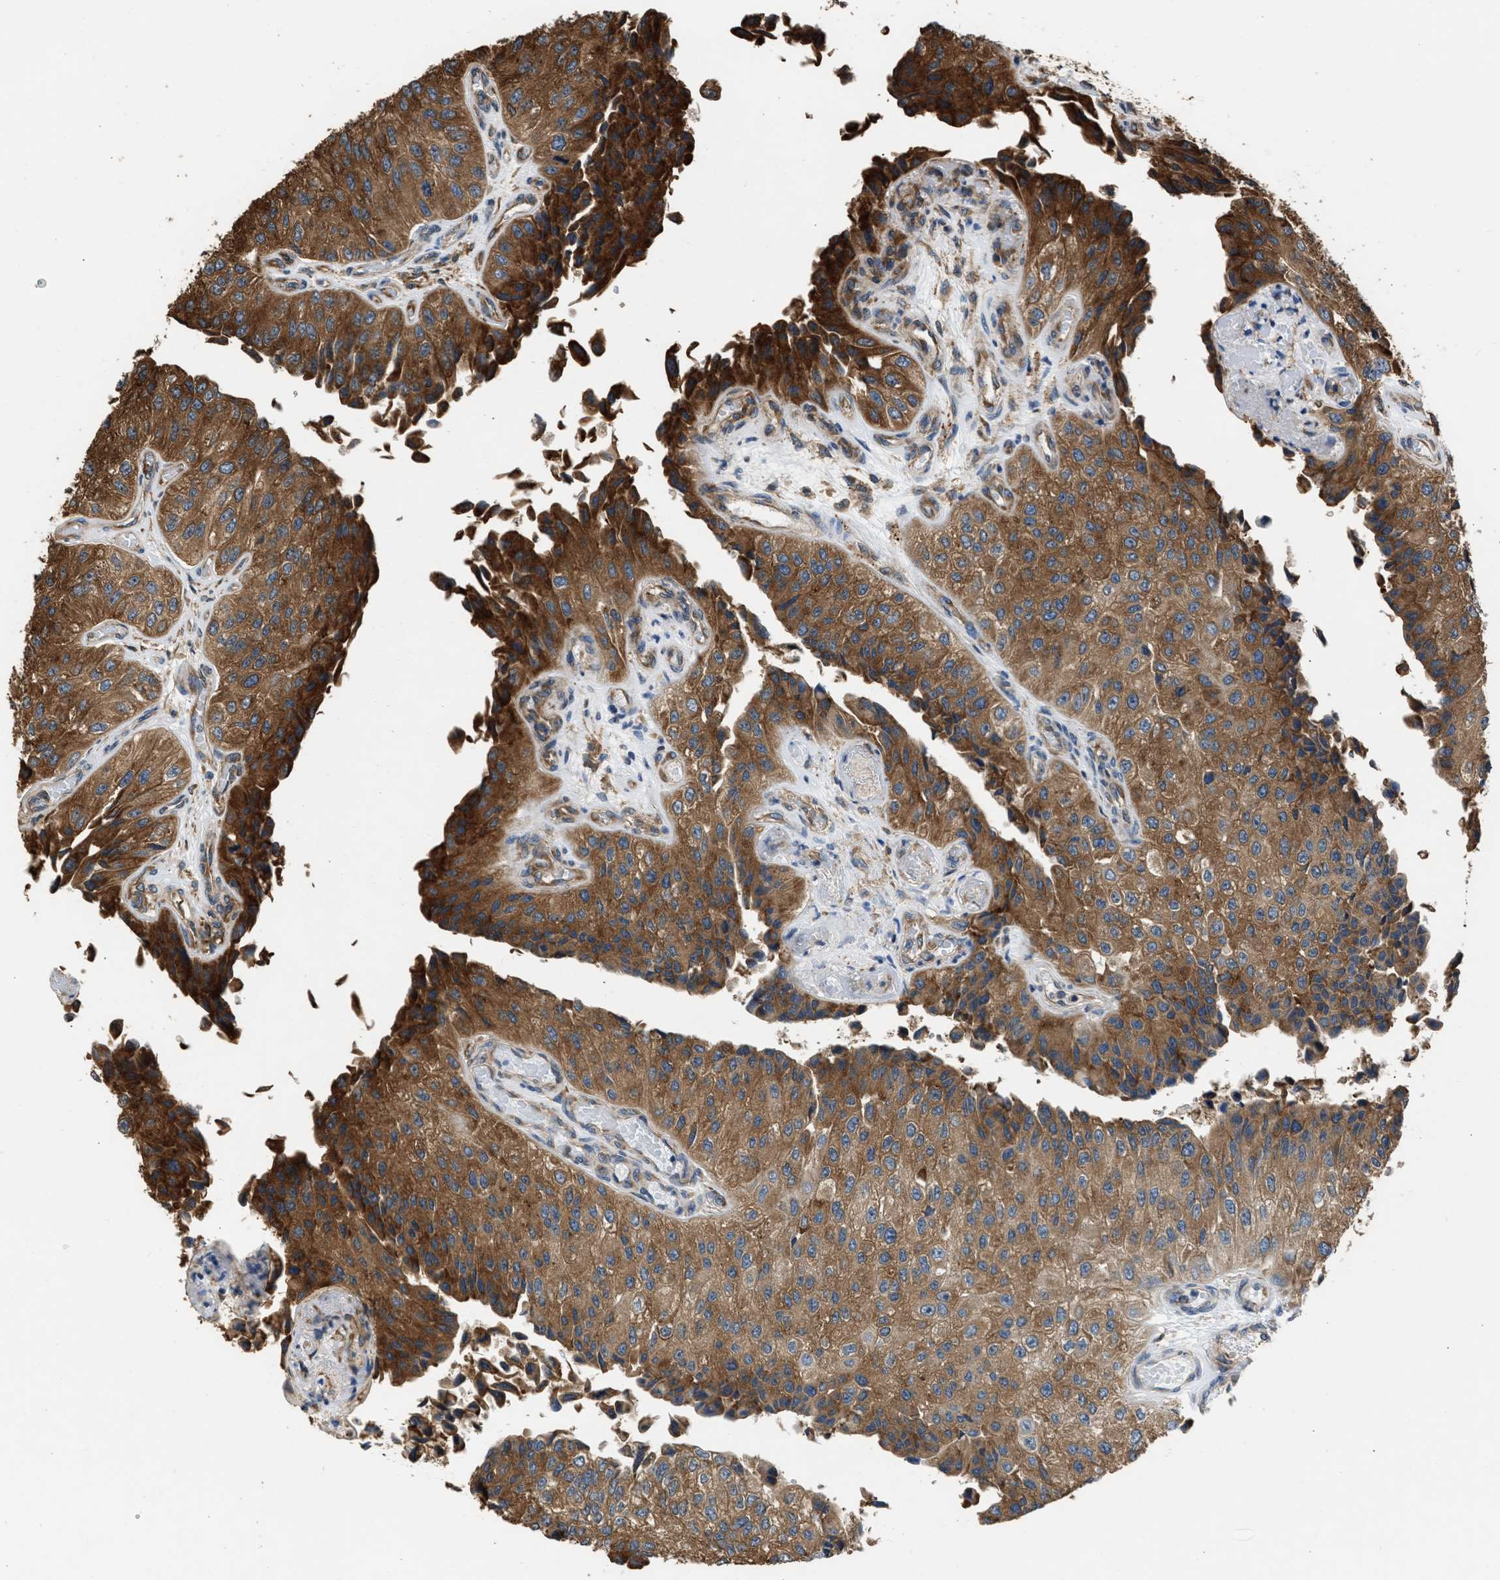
{"staining": {"intensity": "moderate", "quantity": ">75%", "location": "cytoplasmic/membranous"}, "tissue": "urothelial cancer", "cell_type": "Tumor cells", "image_type": "cancer", "snomed": [{"axis": "morphology", "description": "Urothelial carcinoma, High grade"}, {"axis": "topography", "description": "Kidney"}, {"axis": "topography", "description": "Urinary bladder"}], "caption": "A medium amount of moderate cytoplasmic/membranous positivity is seen in approximately >75% of tumor cells in urothelial carcinoma (high-grade) tissue.", "gene": "SLC36A4", "patient": {"sex": "male", "age": 77}}